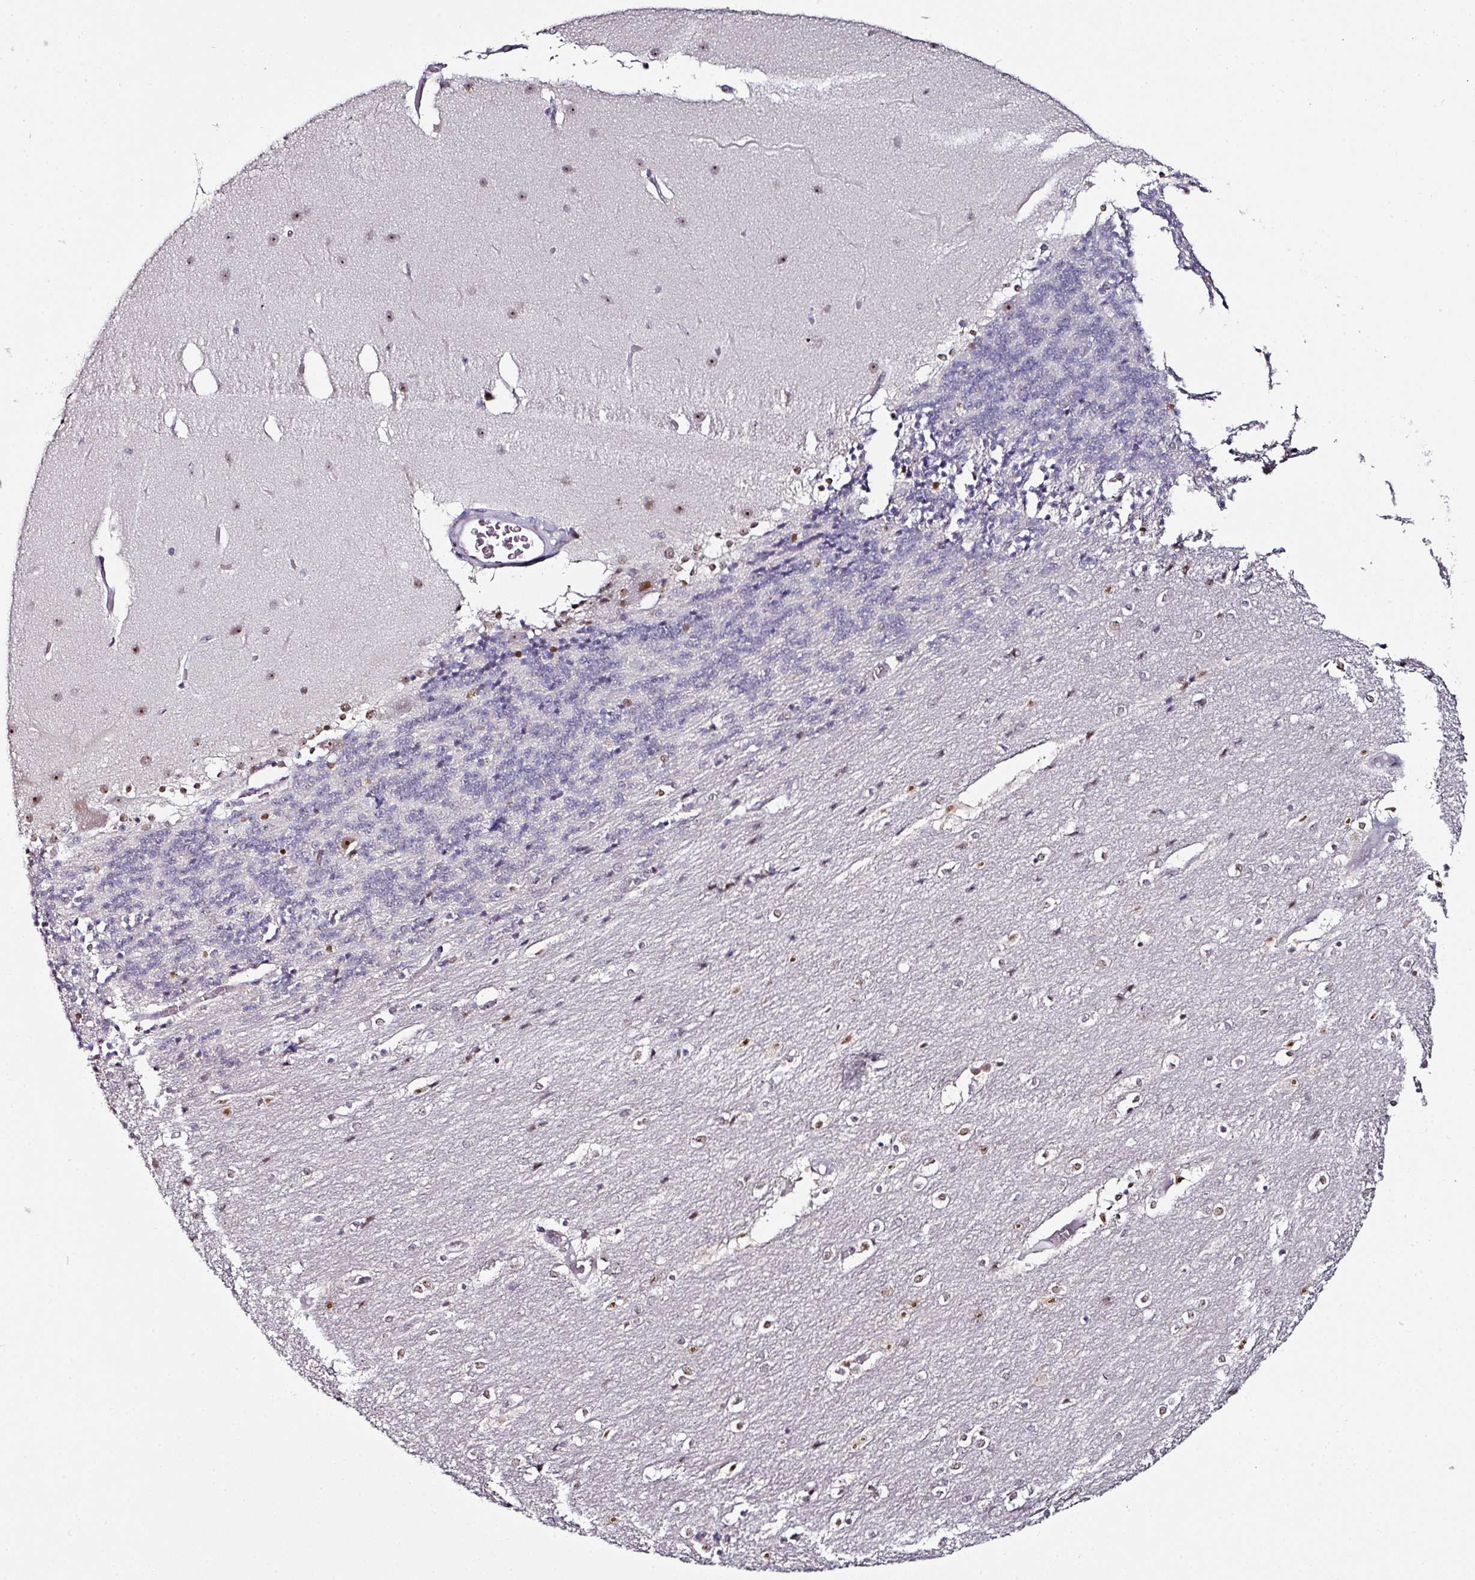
{"staining": {"intensity": "moderate", "quantity": "<25%", "location": "nuclear"}, "tissue": "cerebellum", "cell_type": "Cells in granular layer", "image_type": "normal", "snomed": [{"axis": "morphology", "description": "Normal tissue, NOS"}, {"axis": "topography", "description": "Cerebellum"}], "caption": "Immunohistochemical staining of benign cerebellum exhibits low levels of moderate nuclear positivity in approximately <25% of cells in granular layer.", "gene": "NACC2", "patient": {"sex": "female", "age": 54}}